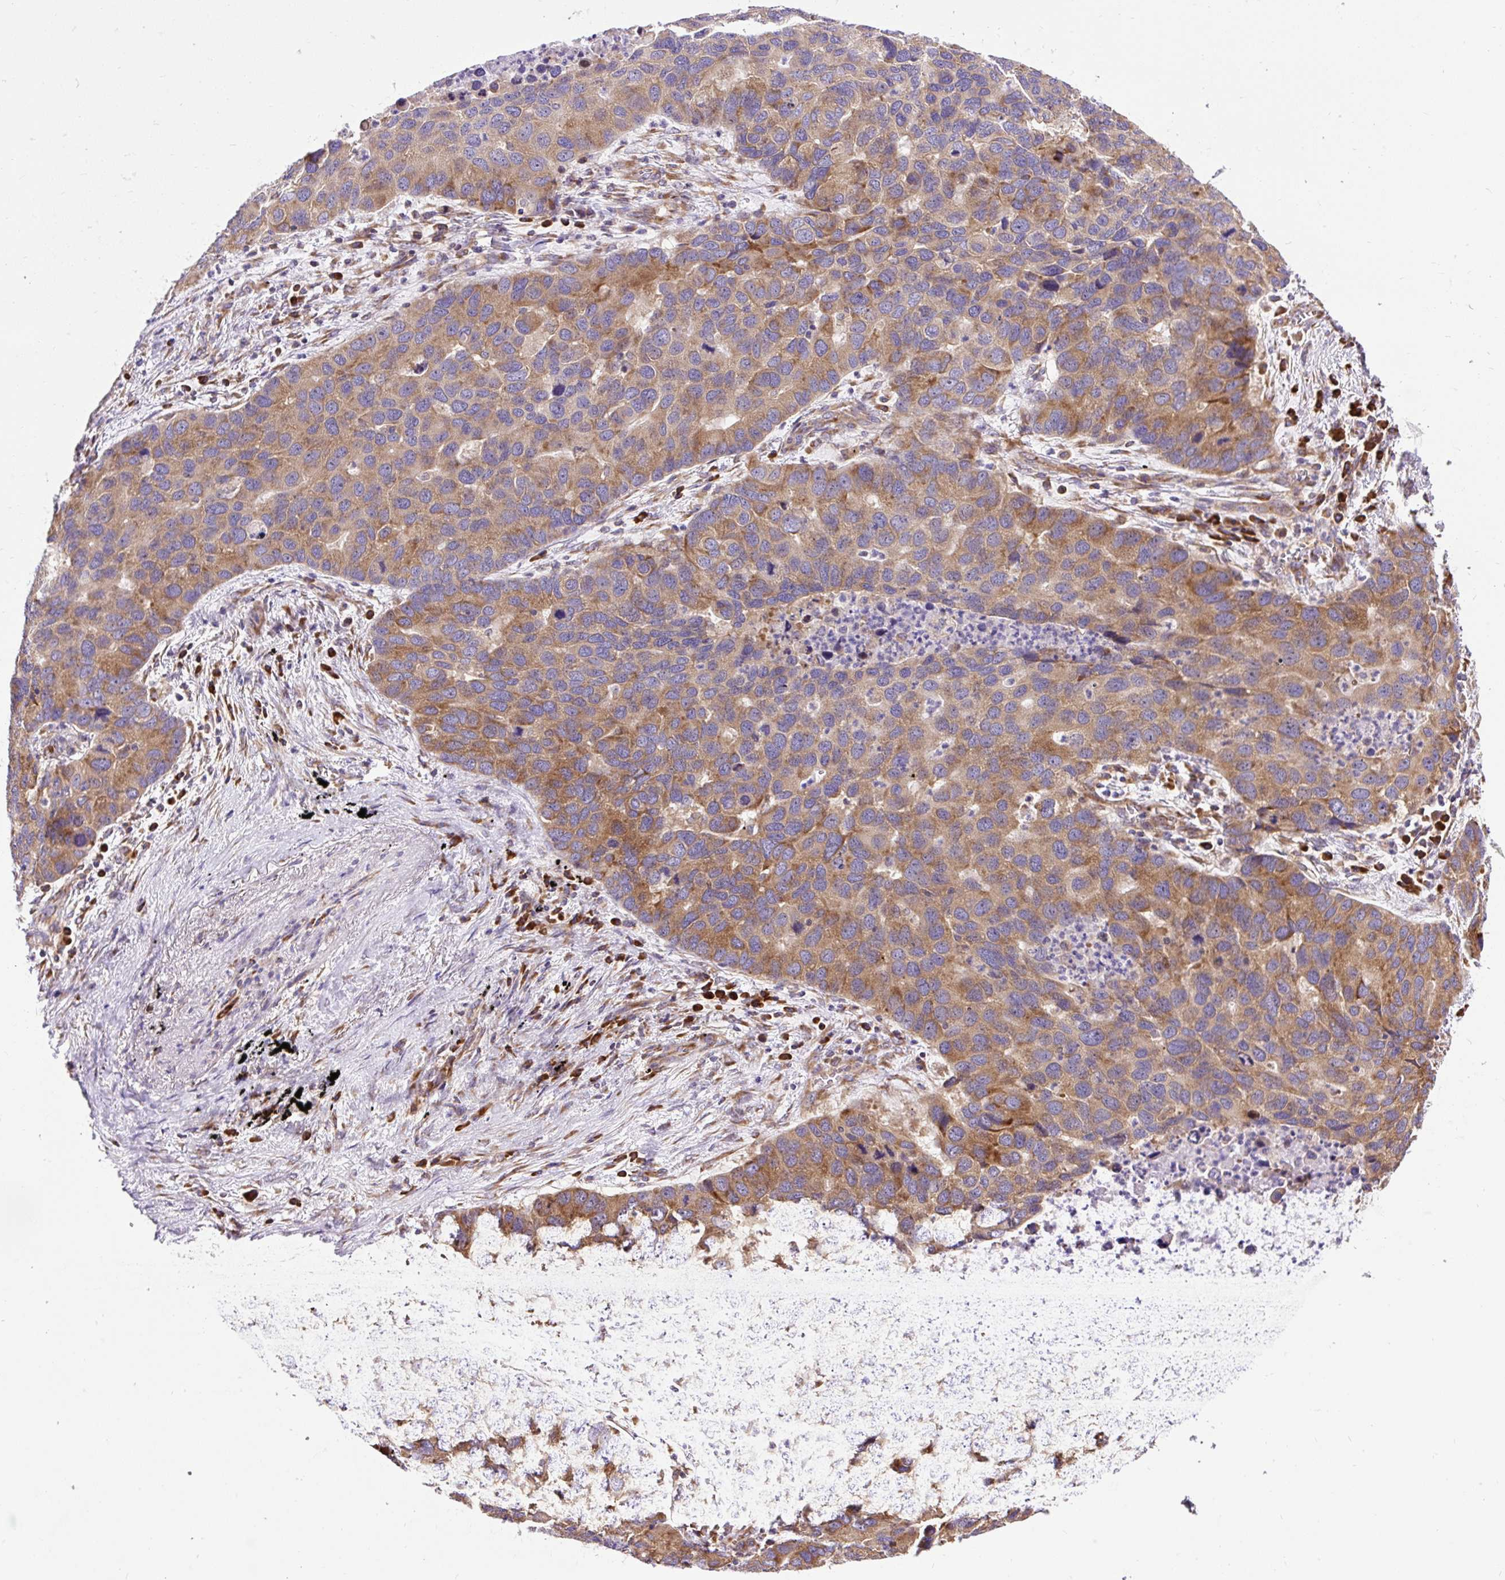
{"staining": {"intensity": "moderate", "quantity": ">75%", "location": "cytoplasmic/membranous"}, "tissue": "lung cancer", "cell_type": "Tumor cells", "image_type": "cancer", "snomed": [{"axis": "morphology", "description": "Aneuploidy"}, {"axis": "morphology", "description": "Adenocarcinoma, NOS"}, {"axis": "topography", "description": "Lymph node"}, {"axis": "topography", "description": "Lung"}], "caption": "Immunohistochemical staining of human lung cancer (adenocarcinoma) reveals medium levels of moderate cytoplasmic/membranous protein staining in about >75% of tumor cells. (DAB = brown stain, brightfield microscopy at high magnification).", "gene": "RPS5", "patient": {"sex": "female", "age": 74}}